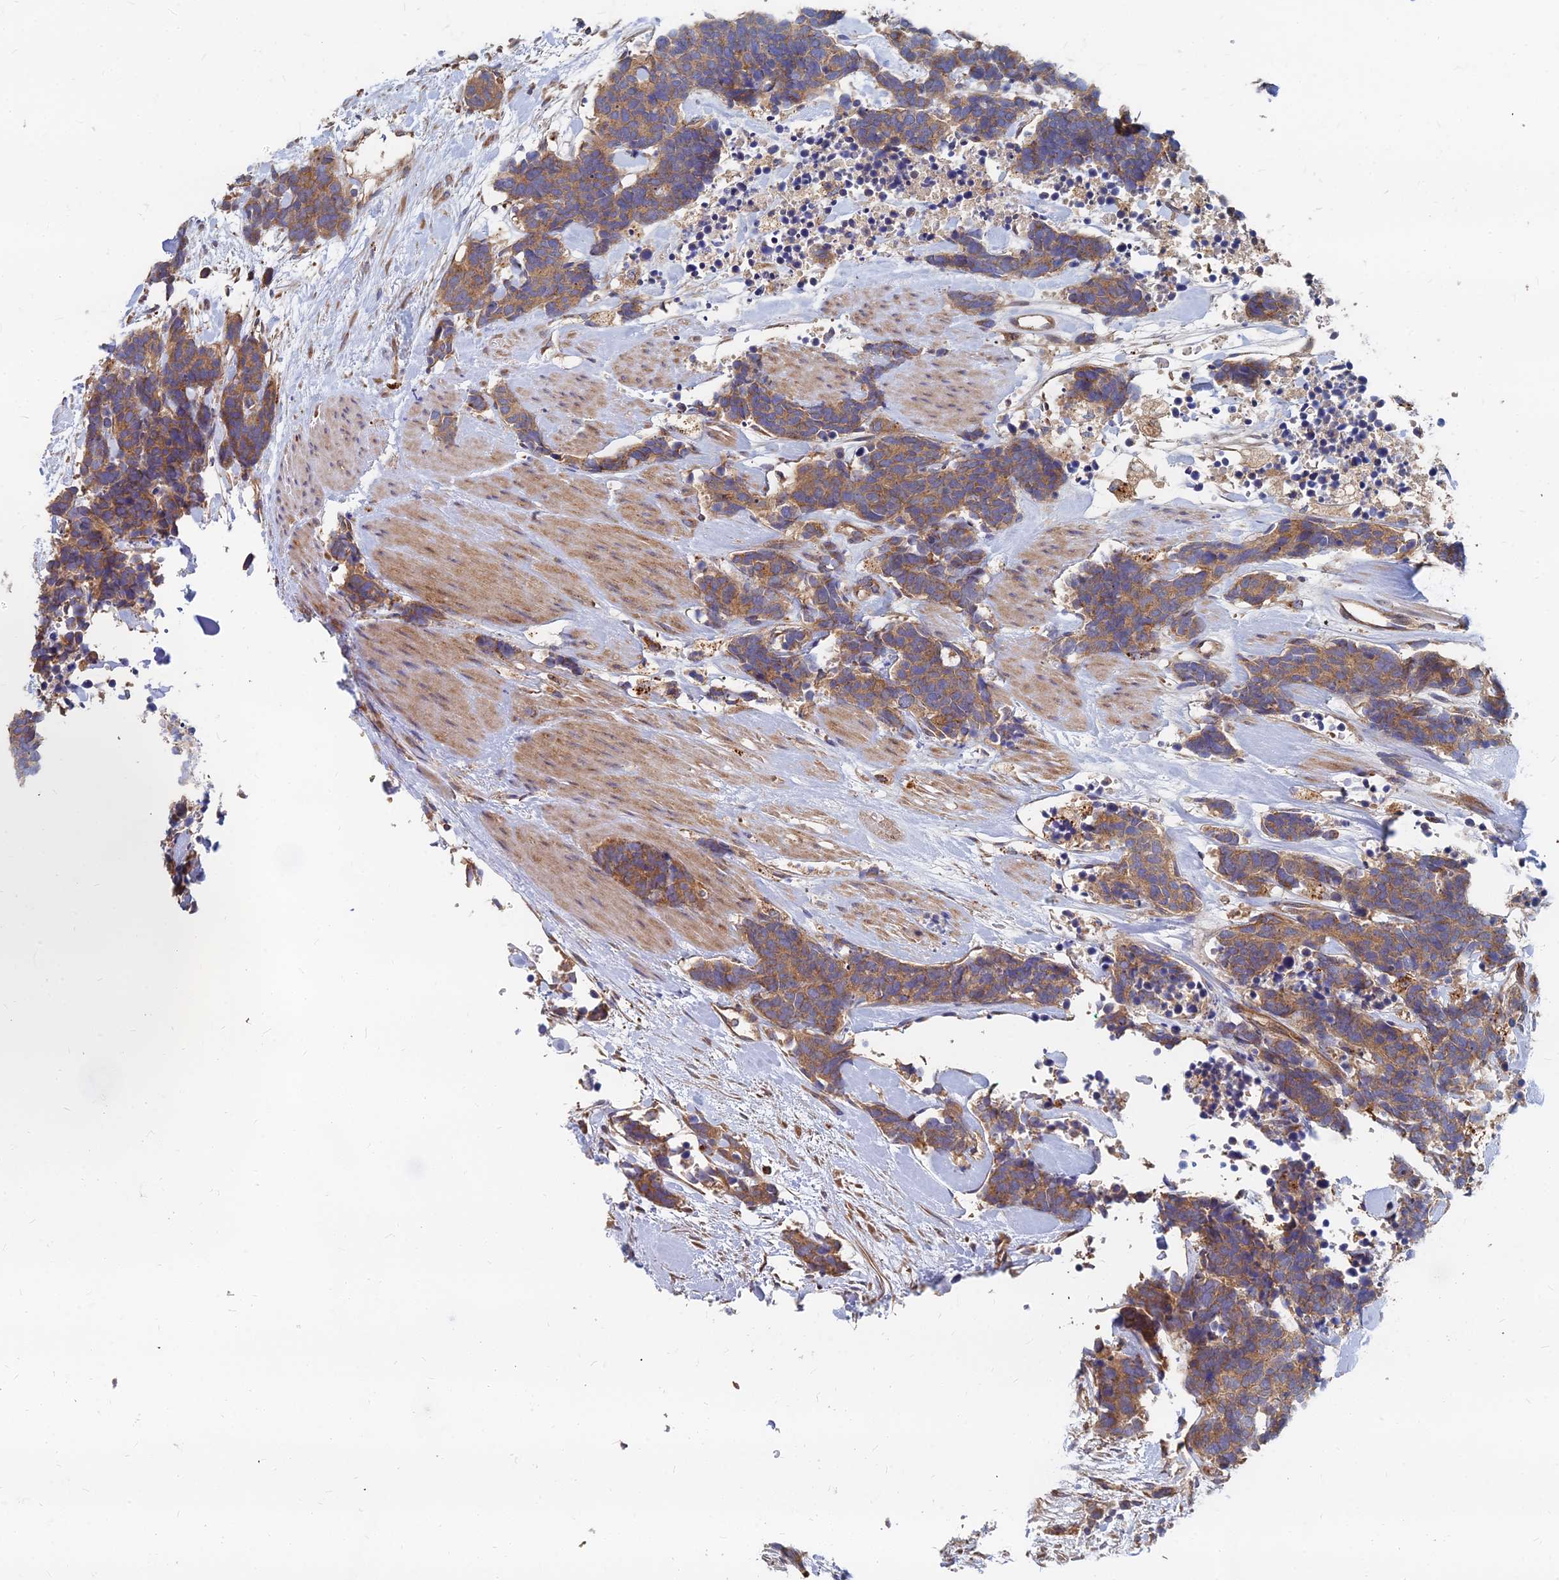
{"staining": {"intensity": "moderate", "quantity": ">75%", "location": "cytoplasmic/membranous"}, "tissue": "carcinoid", "cell_type": "Tumor cells", "image_type": "cancer", "snomed": [{"axis": "morphology", "description": "Carcinoma, NOS"}, {"axis": "morphology", "description": "Carcinoid, malignant, NOS"}, {"axis": "topography", "description": "Prostate"}], "caption": "Carcinoma was stained to show a protein in brown. There is medium levels of moderate cytoplasmic/membranous positivity in about >75% of tumor cells. (DAB IHC, brown staining for protein, blue staining for nuclei).", "gene": "CCZ1", "patient": {"sex": "male", "age": 57}}